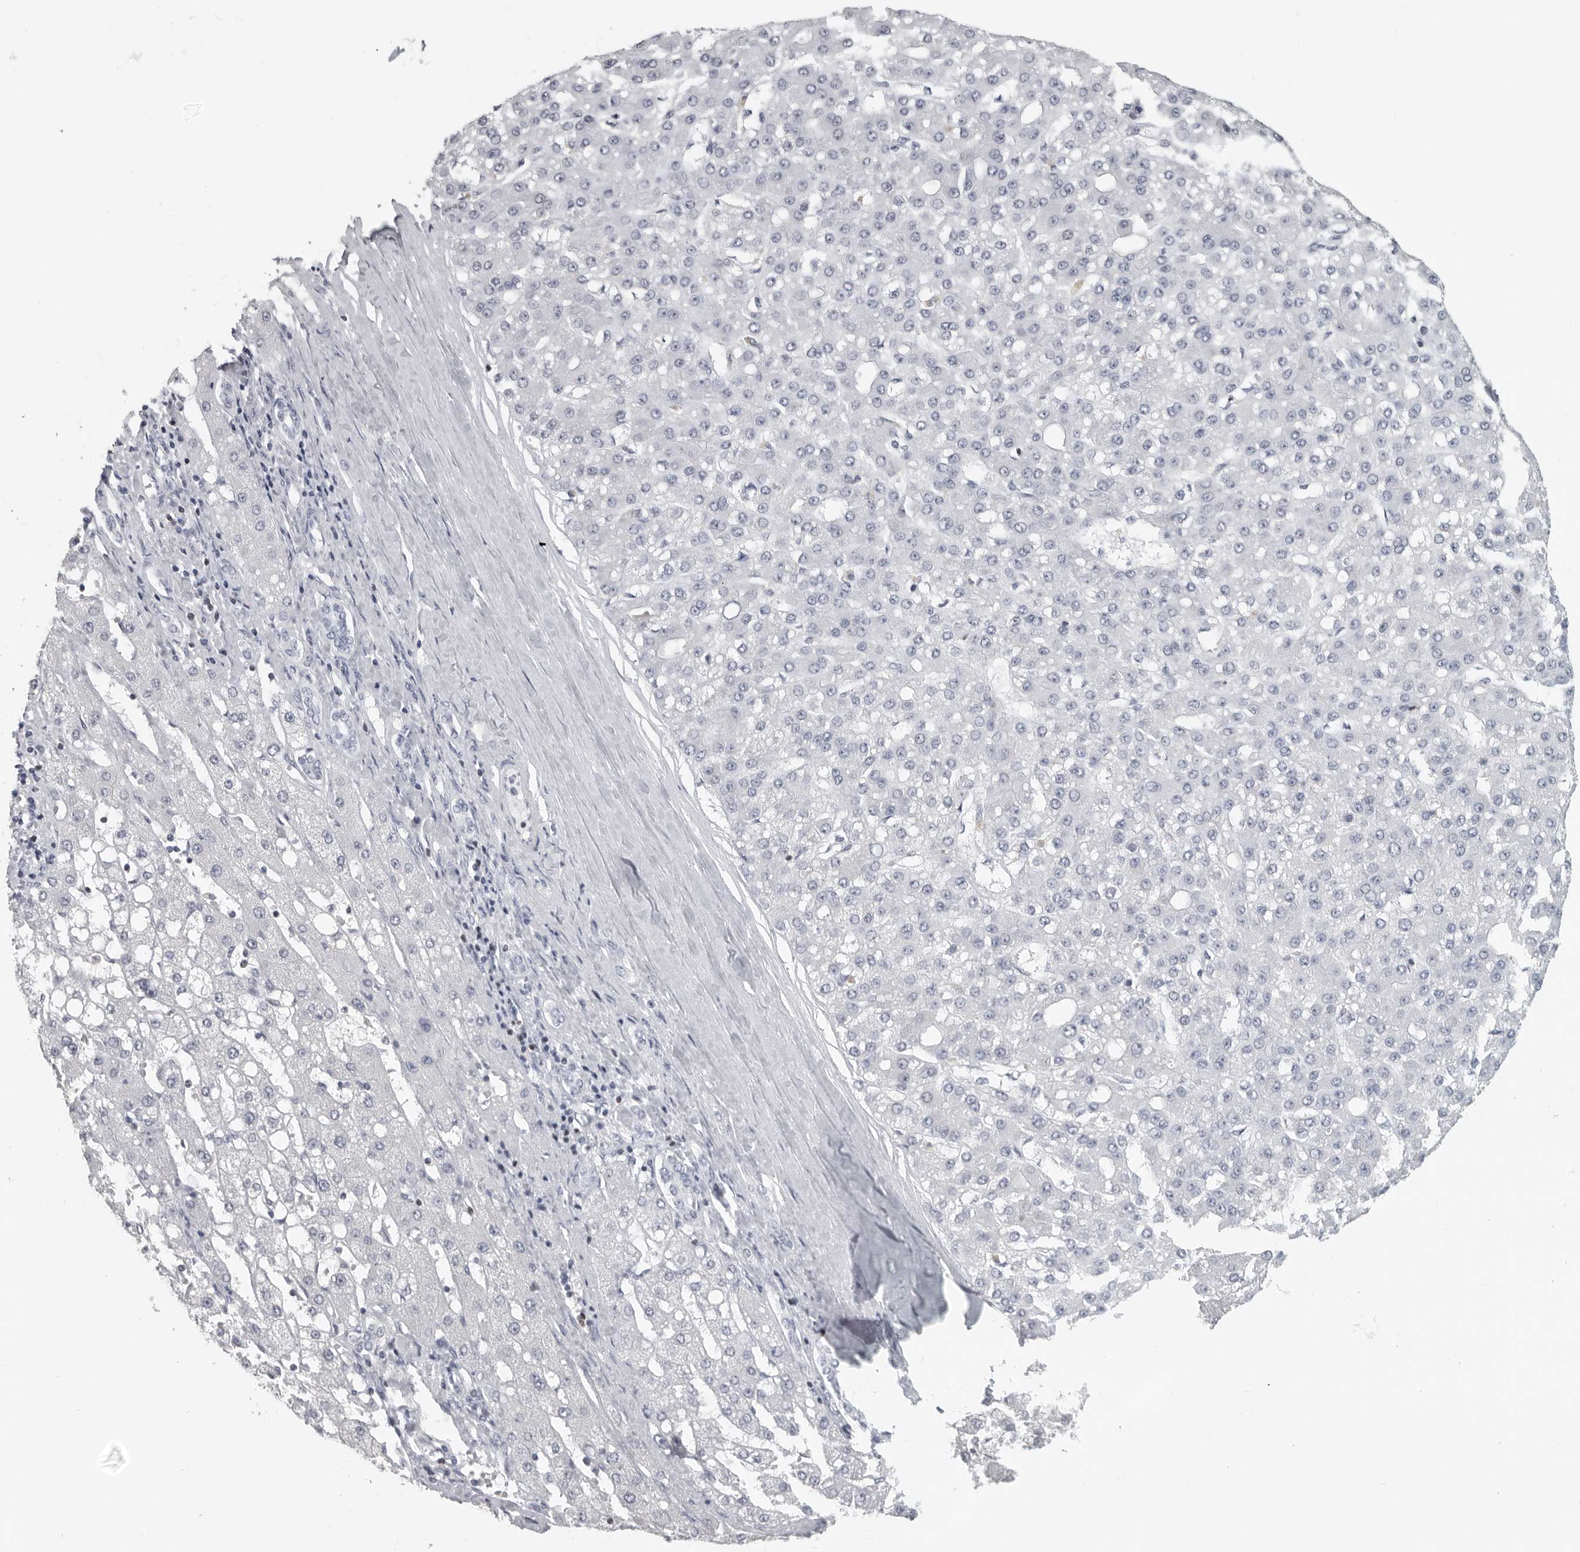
{"staining": {"intensity": "negative", "quantity": "none", "location": "none"}, "tissue": "liver cancer", "cell_type": "Tumor cells", "image_type": "cancer", "snomed": [{"axis": "morphology", "description": "Carcinoma, Hepatocellular, NOS"}, {"axis": "topography", "description": "Liver"}], "caption": "Photomicrograph shows no protein positivity in tumor cells of hepatocellular carcinoma (liver) tissue.", "gene": "SATB2", "patient": {"sex": "male", "age": 67}}